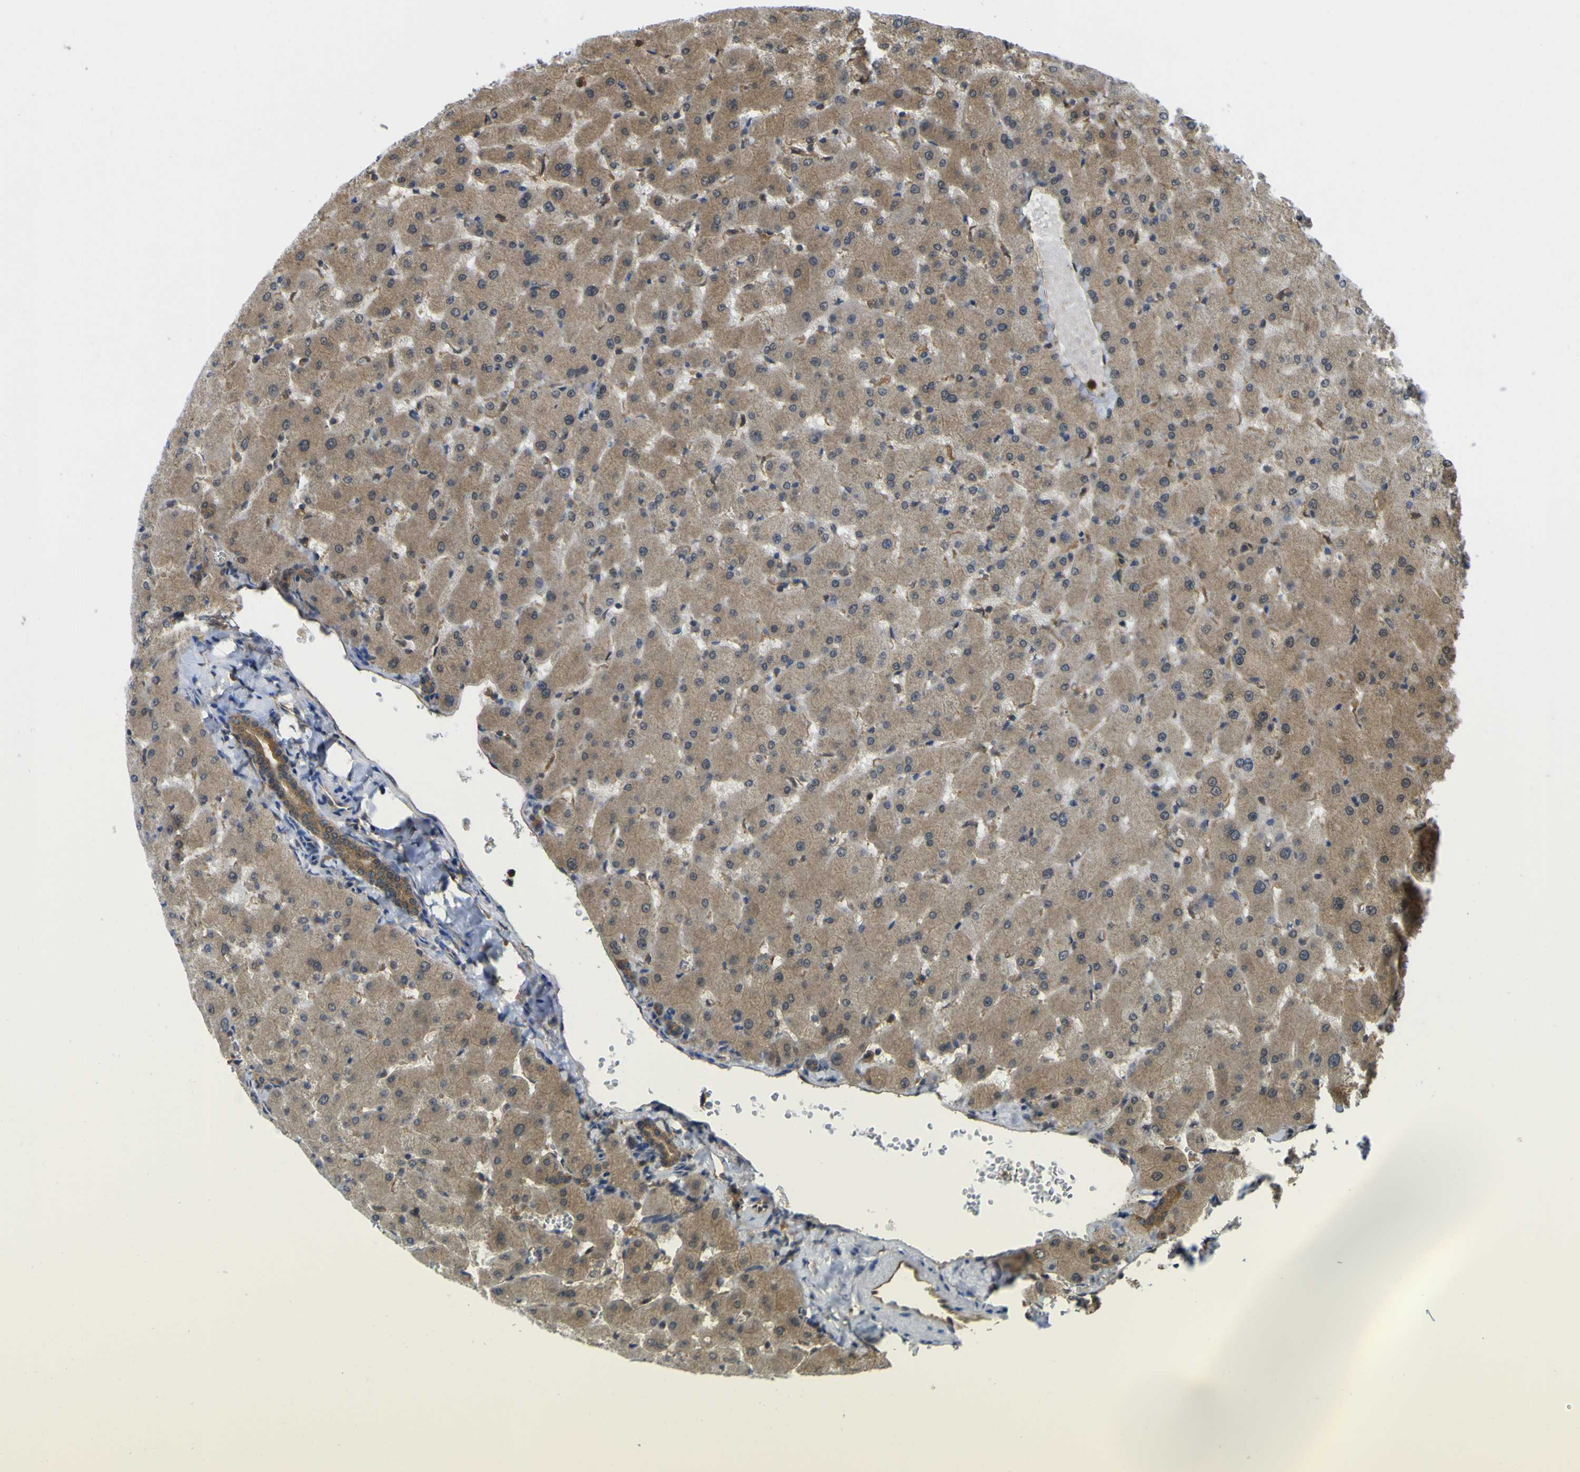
{"staining": {"intensity": "moderate", "quantity": ">75%", "location": "cytoplasmic/membranous"}, "tissue": "liver", "cell_type": "Cholangiocytes", "image_type": "normal", "snomed": [{"axis": "morphology", "description": "Normal tissue, NOS"}, {"axis": "topography", "description": "Liver"}], "caption": "Protein analysis of normal liver demonstrates moderate cytoplasmic/membranous positivity in approximately >75% of cholangiocytes.", "gene": "YWHAG", "patient": {"sex": "female", "age": 63}}